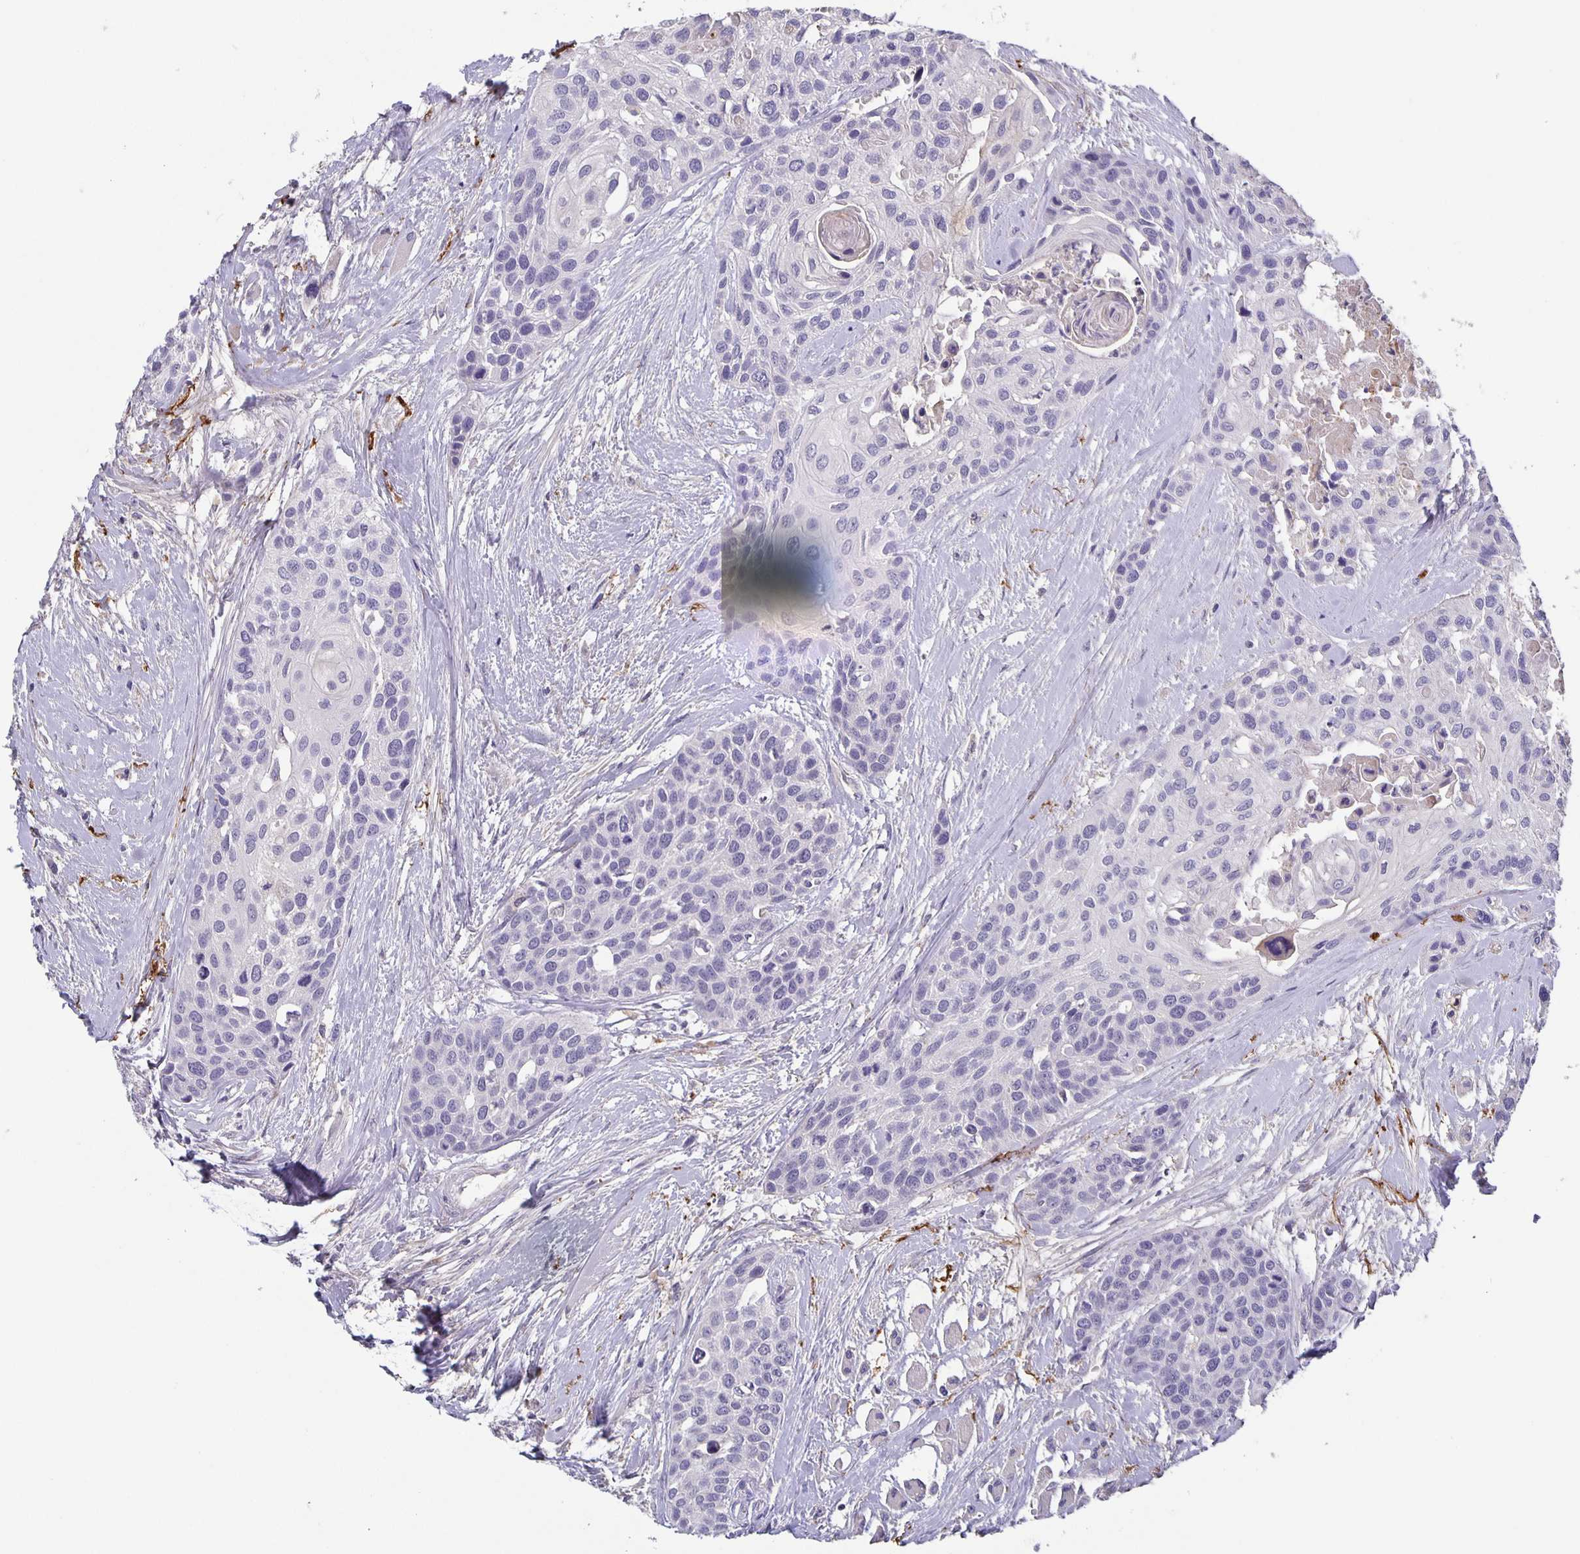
{"staining": {"intensity": "negative", "quantity": "none", "location": "none"}, "tissue": "head and neck cancer", "cell_type": "Tumor cells", "image_type": "cancer", "snomed": [{"axis": "morphology", "description": "Squamous cell carcinoma, NOS"}, {"axis": "topography", "description": "Head-Neck"}], "caption": "Immunohistochemistry (IHC) of human head and neck squamous cell carcinoma shows no staining in tumor cells.", "gene": "GDF15", "patient": {"sex": "female", "age": 50}}